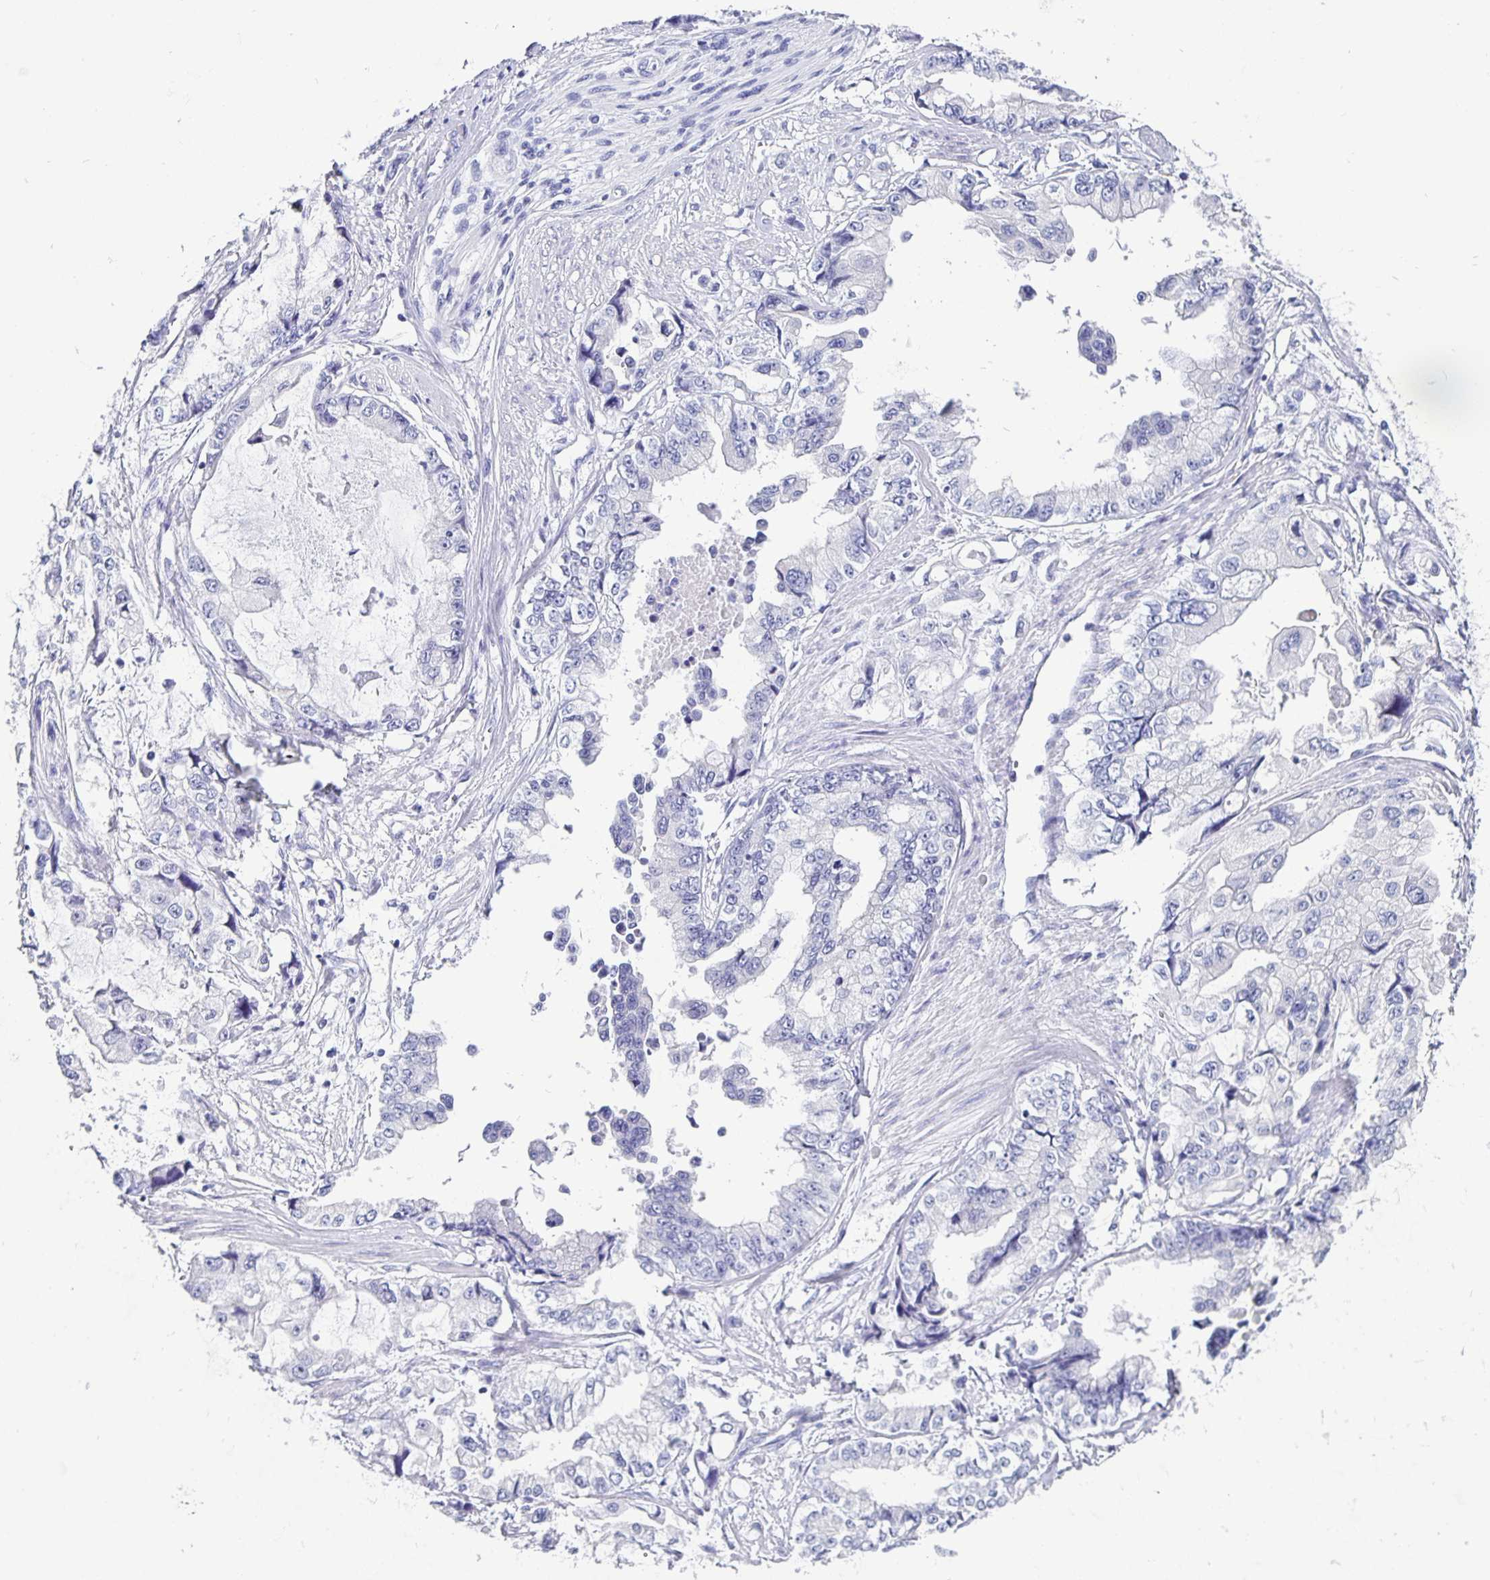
{"staining": {"intensity": "negative", "quantity": "none", "location": "none"}, "tissue": "stomach cancer", "cell_type": "Tumor cells", "image_type": "cancer", "snomed": [{"axis": "morphology", "description": "Adenocarcinoma, NOS"}, {"axis": "topography", "description": "Pancreas"}, {"axis": "topography", "description": "Stomach, upper"}, {"axis": "topography", "description": "Stomach"}], "caption": "Immunohistochemistry (IHC) of adenocarcinoma (stomach) displays no expression in tumor cells. (DAB IHC with hematoxylin counter stain).", "gene": "ODF3B", "patient": {"sex": "male", "age": 77}}